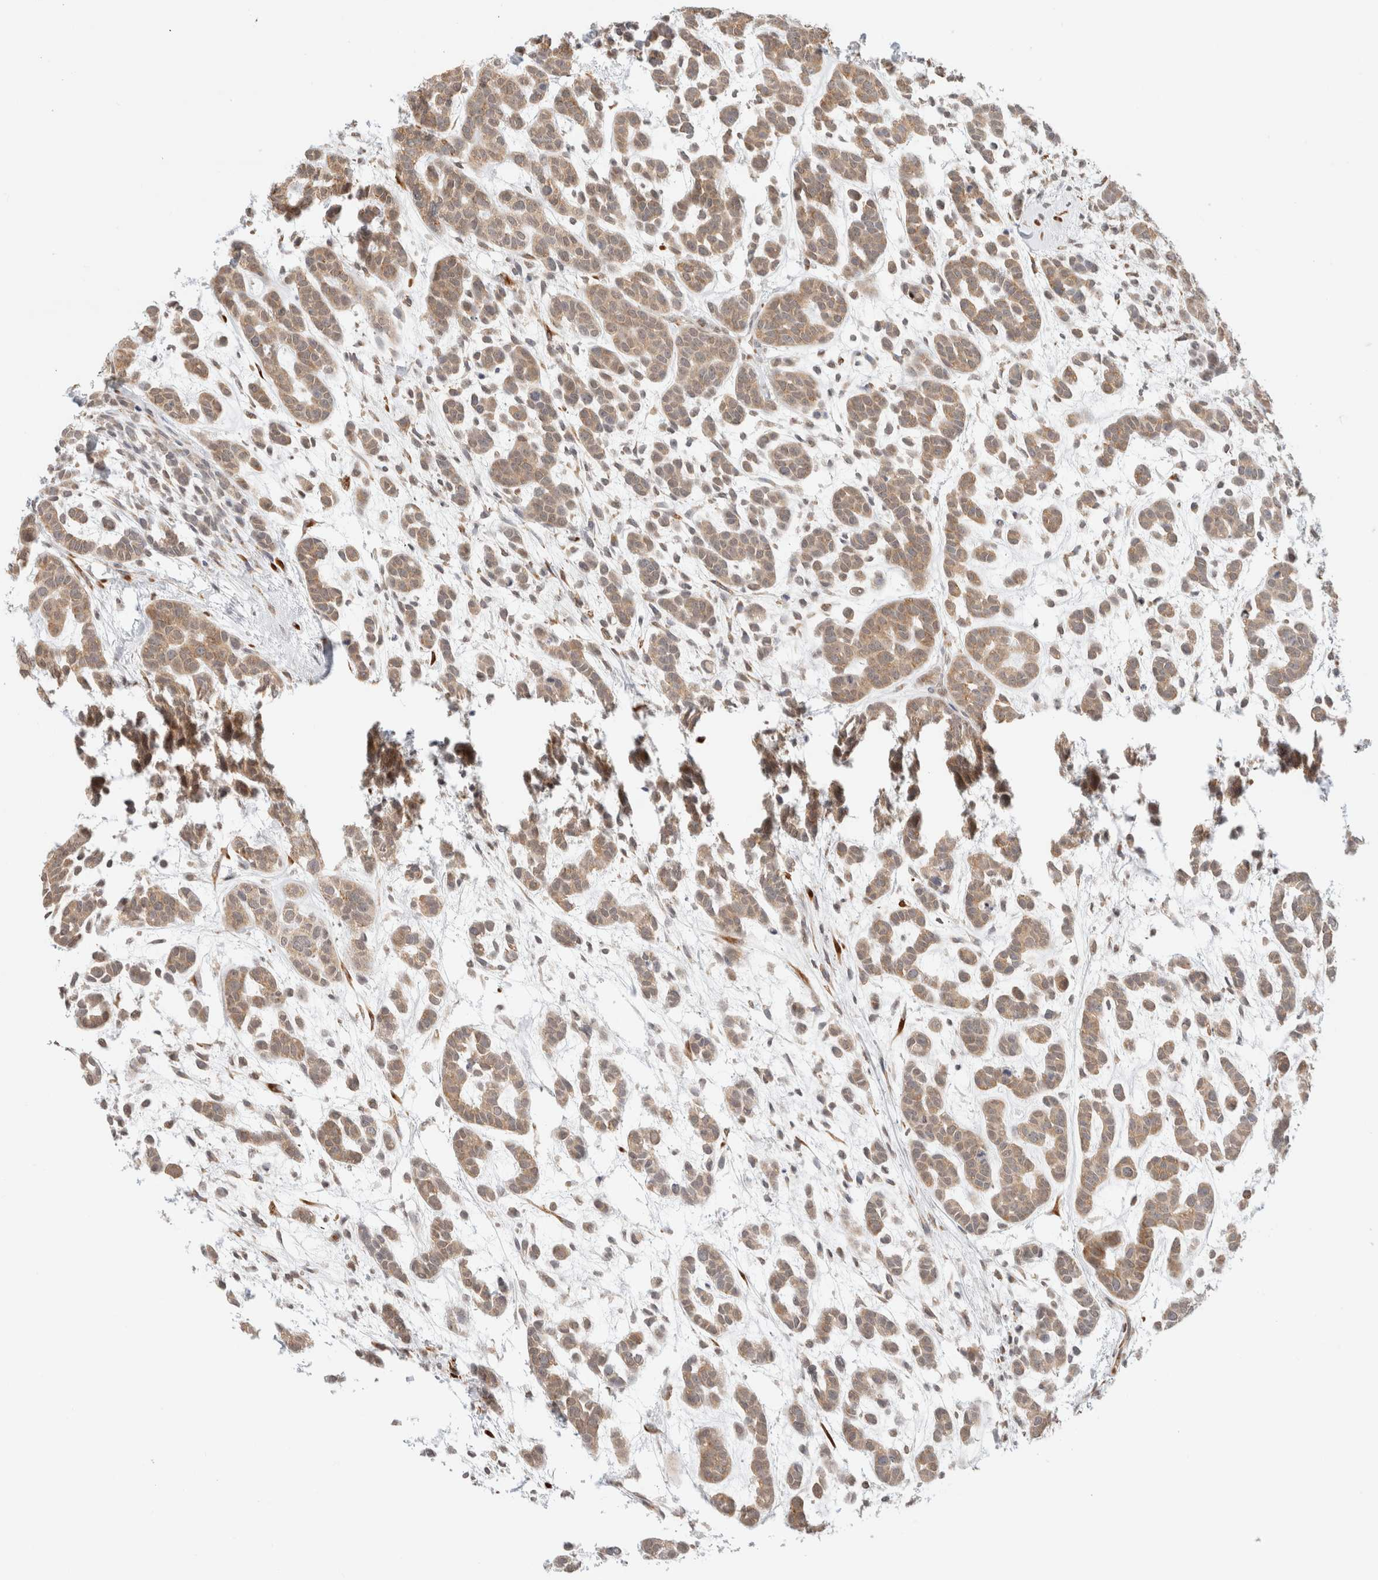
{"staining": {"intensity": "moderate", "quantity": ">75%", "location": "cytoplasmic/membranous"}, "tissue": "head and neck cancer", "cell_type": "Tumor cells", "image_type": "cancer", "snomed": [{"axis": "morphology", "description": "Adenocarcinoma, NOS"}, {"axis": "morphology", "description": "Adenoma, NOS"}, {"axis": "topography", "description": "Head-Neck"}], "caption": "Head and neck adenoma stained with a protein marker displays moderate staining in tumor cells.", "gene": "HDLBP", "patient": {"sex": "female", "age": 55}}